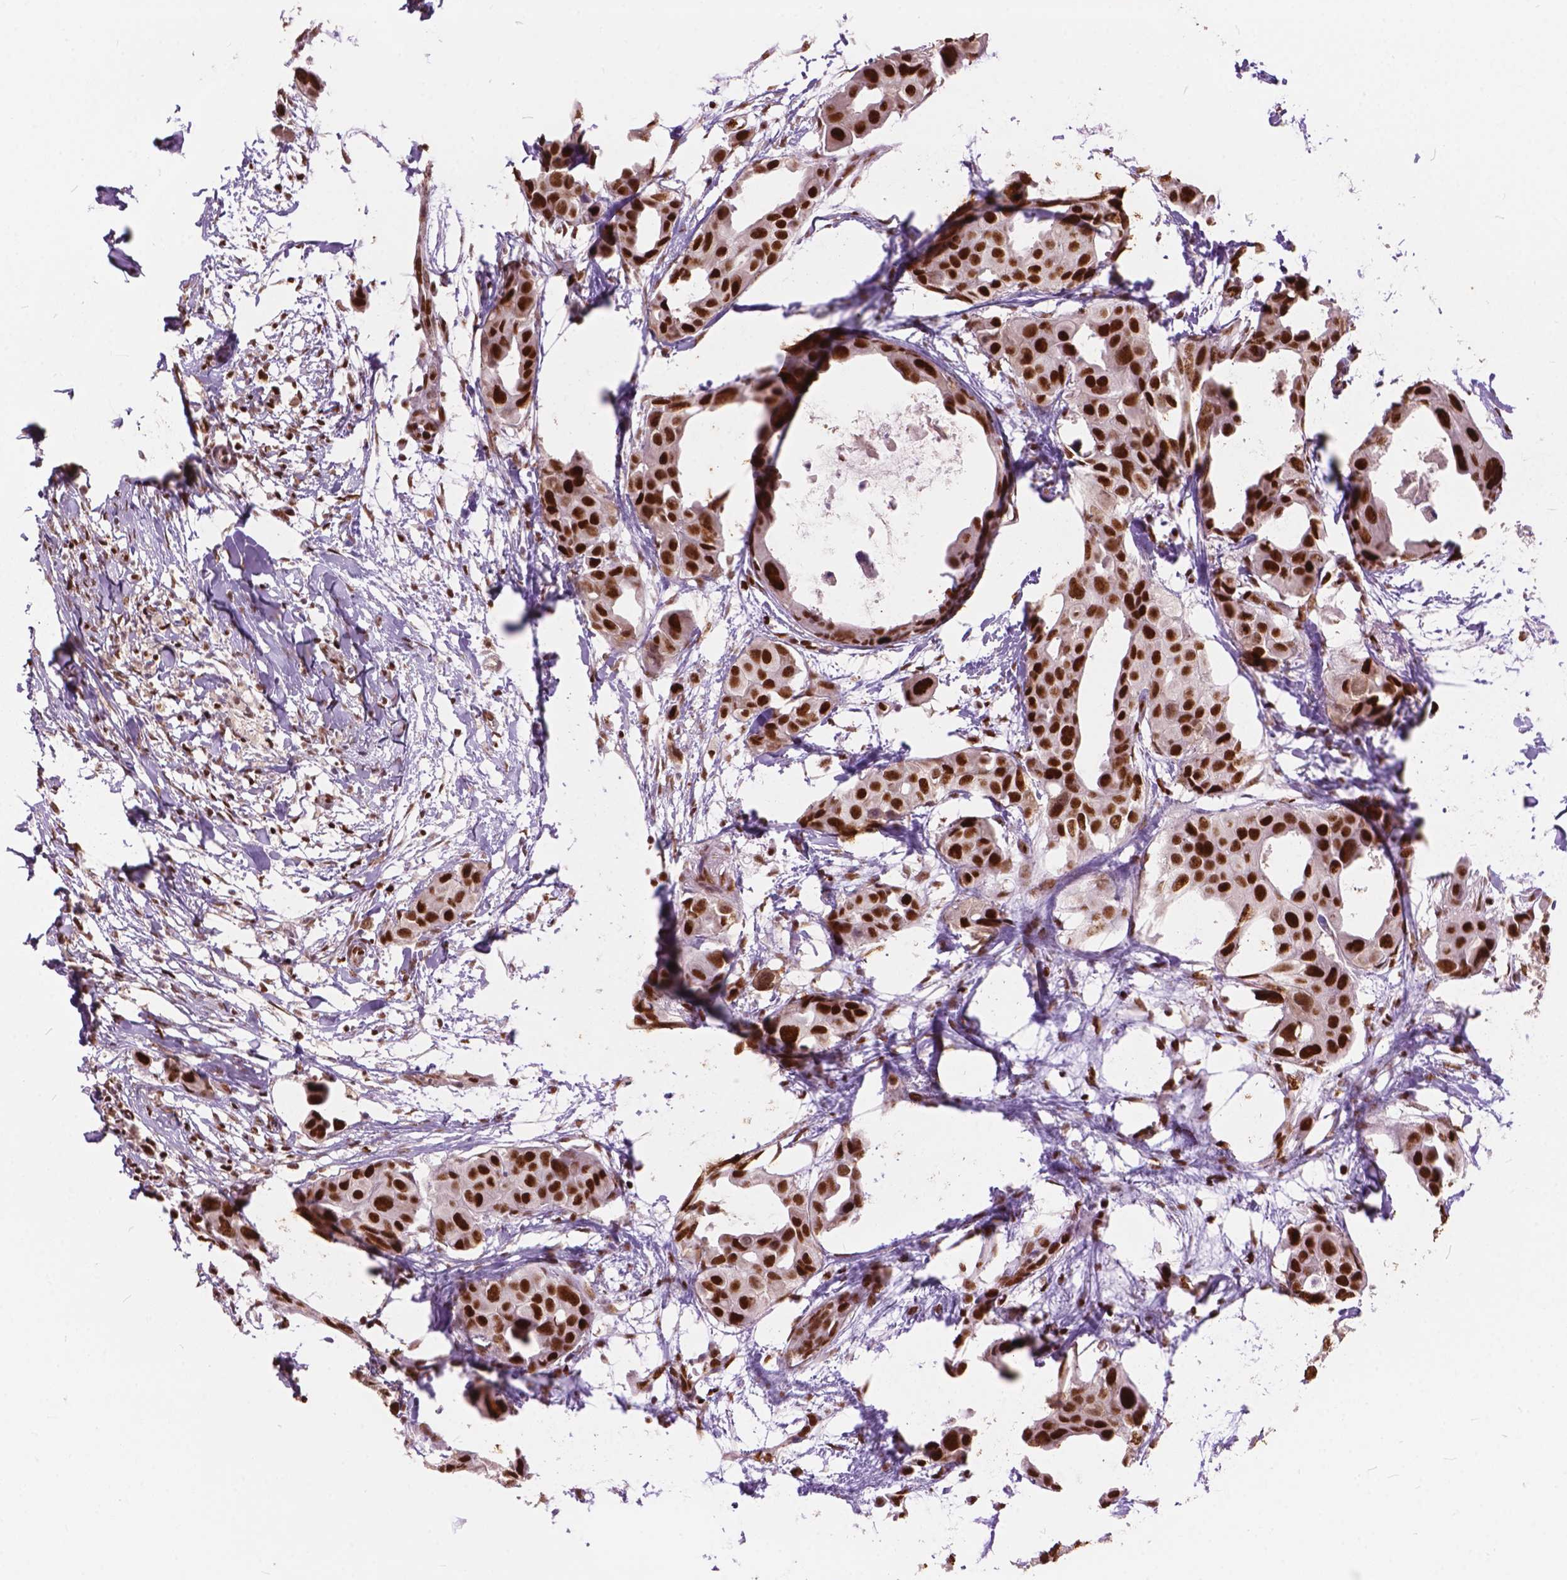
{"staining": {"intensity": "strong", "quantity": ">75%", "location": "nuclear"}, "tissue": "breast cancer", "cell_type": "Tumor cells", "image_type": "cancer", "snomed": [{"axis": "morphology", "description": "Duct carcinoma"}, {"axis": "topography", "description": "Breast"}], "caption": "The histopathology image shows a brown stain indicating the presence of a protein in the nuclear of tumor cells in breast cancer. (Brightfield microscopy of DAB IHC at high magnification).", "gene": "ANP32B", "patient": {"sex": "female", "age": 38}}